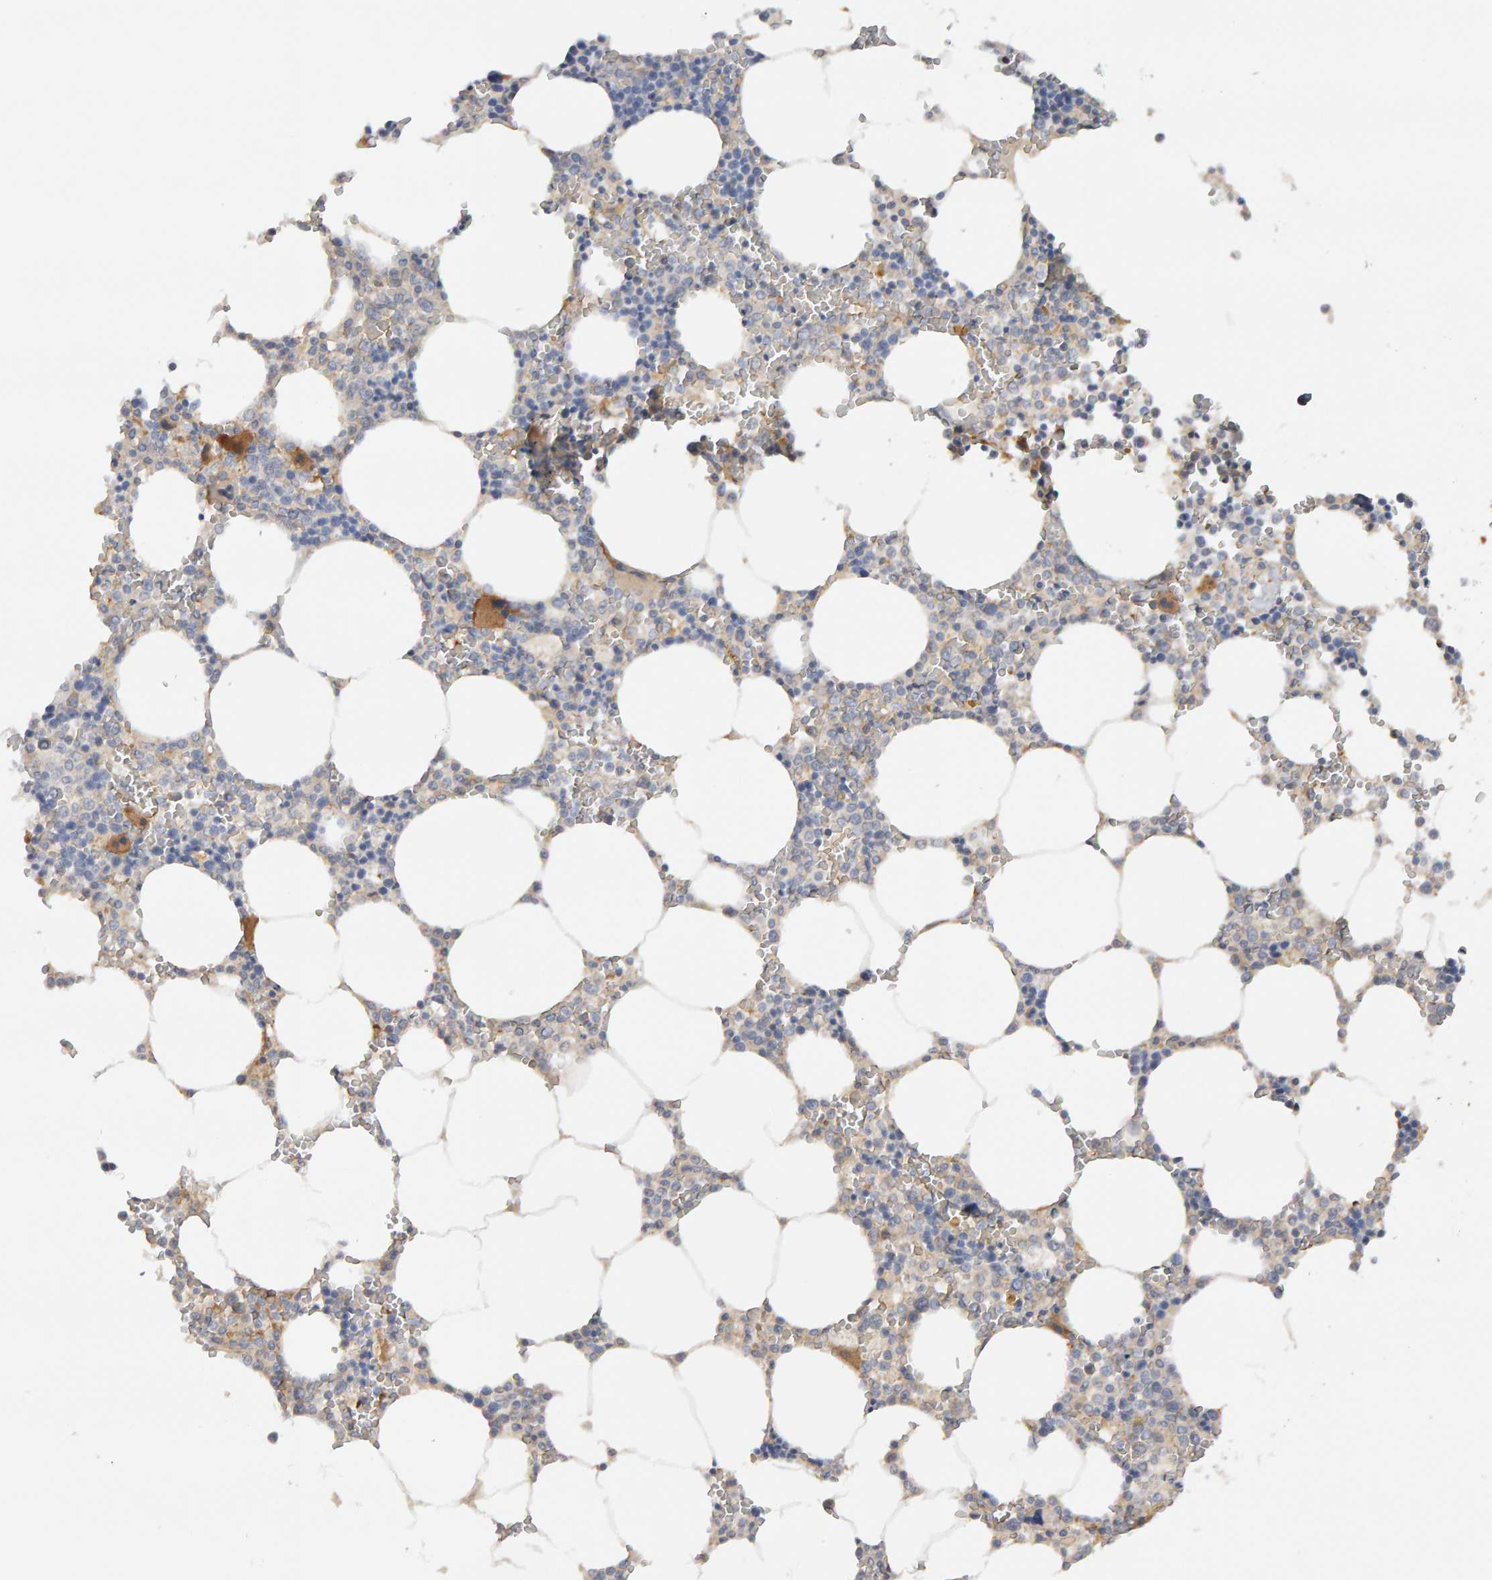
{"staining": {"intensity": "moderate", "quantity": ">75%", "location": "cytoplasmic/membranous"}, "tissue": "bone marrow", "cell_type": "Hematopoietic cells", "image_type": "normal", "snomed": [{"axis": "morphology", "description": "Normal tissue, NOS"}, {"axis": "topography", "description": "Bone marrow"}], "caption": "Brown immunohistochemical staining in unremarkable bone marrow displays moderate cytoplasmic/membranous positivity in approximately >75% of hematopoietic cells.", "gene": "PPP1R16A", "patient": {"sex": "male", "age": 70}}